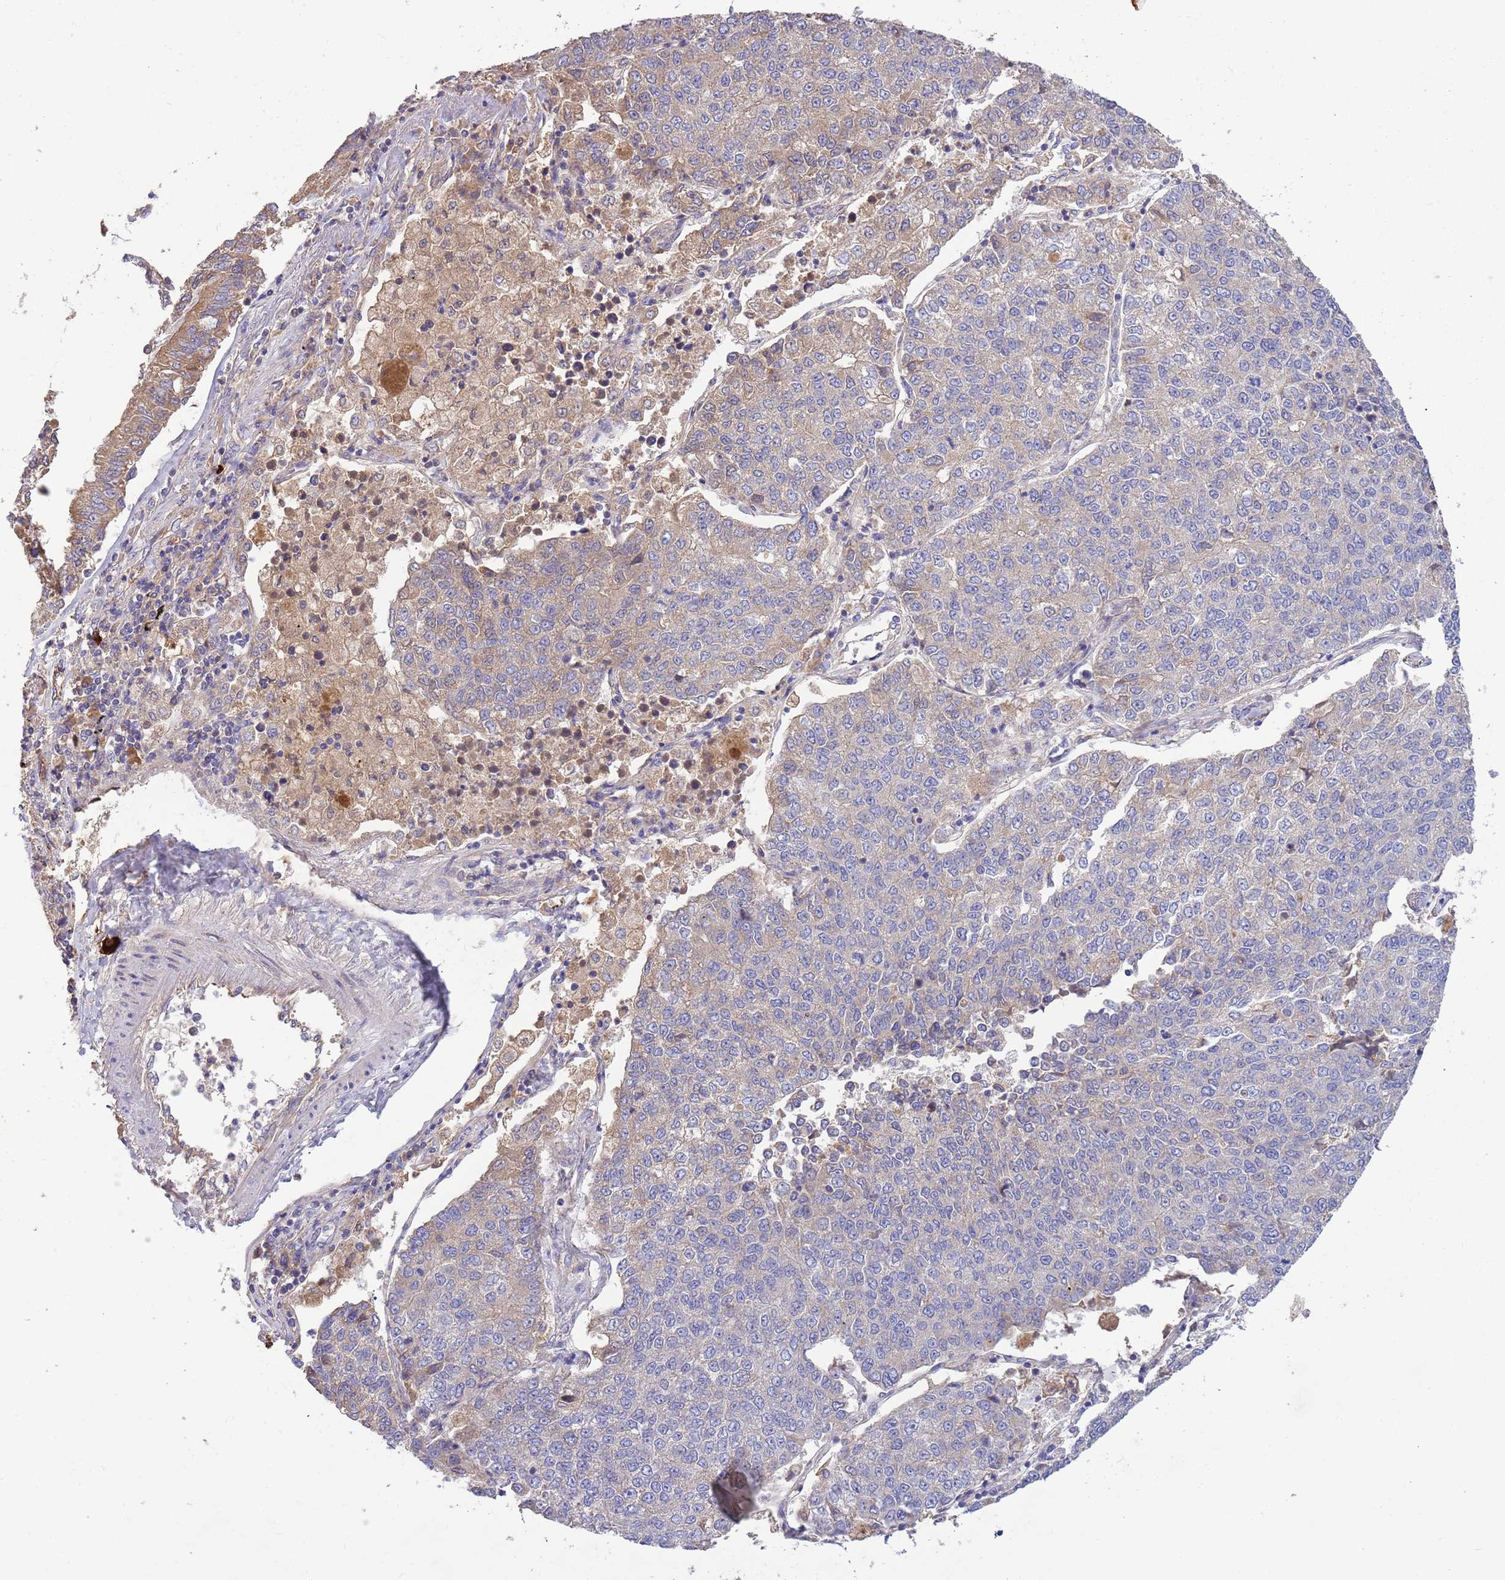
{"staining": {"intensity": "weak", "quantity": "<25%", "location": "cytoplasmic/membranous"}, "tissue": "lung cancer", "cell_type": "Tumor cells", "image_type": "cancer", "snomed": [{"axis": "morphology", "description": "Squamous cell carcinoma, NOS"}, {"axis": "topography", "description": "Lung"}], "caption": "Protein analysis of lung squamous cell carcinoma exhibits no significant expression in tumor cells. (DAB immunohistochemistry (IHC) with hematoxylin counter stain).", "gene": "TRMO", "patient": {"sex": "female", "age": 70}}